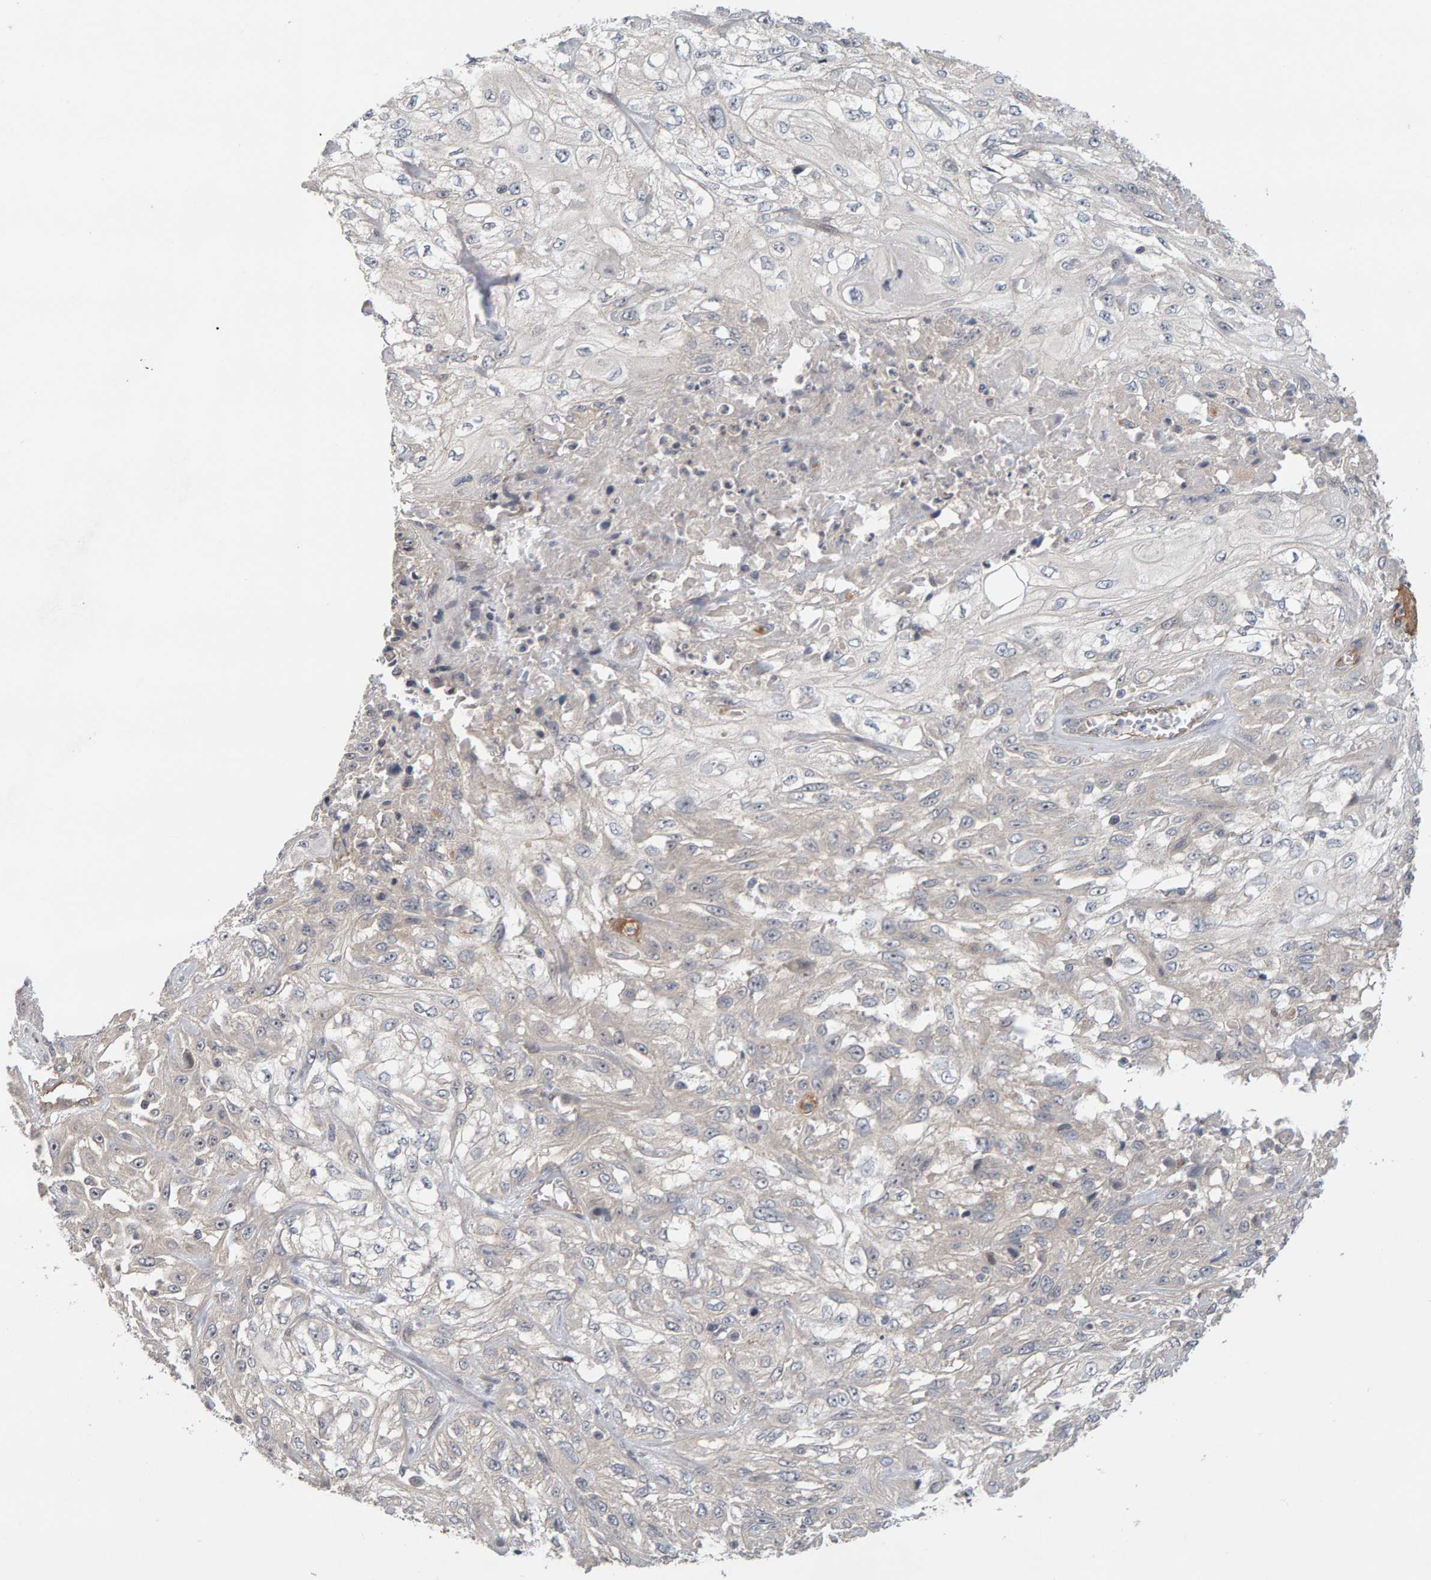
{"staining": {"intensity": "weak", "quantity": "<25%", "location": "nuclear"}, "tissue": "skin cancer", "cell_type": "Tumor cells", "image_type": "cancer", "snomed": [{"axis": "morphology", "description": "Squamous cell carcinoma, NOS"}, {"axis": "morphology", "description": "Squamous cell carcinoma, metastatic, NOS"}, {"axis": "topography", "description": "Skin"}, {"axis": "topography", "description": "Lymph node"}], "caption": "Image shows no significant protein staining in tumor cells of skin cancer (squamous cell carcinoma).", "gene": "PPP1R16A", "patient": {"sex": "male", "age": 75}}